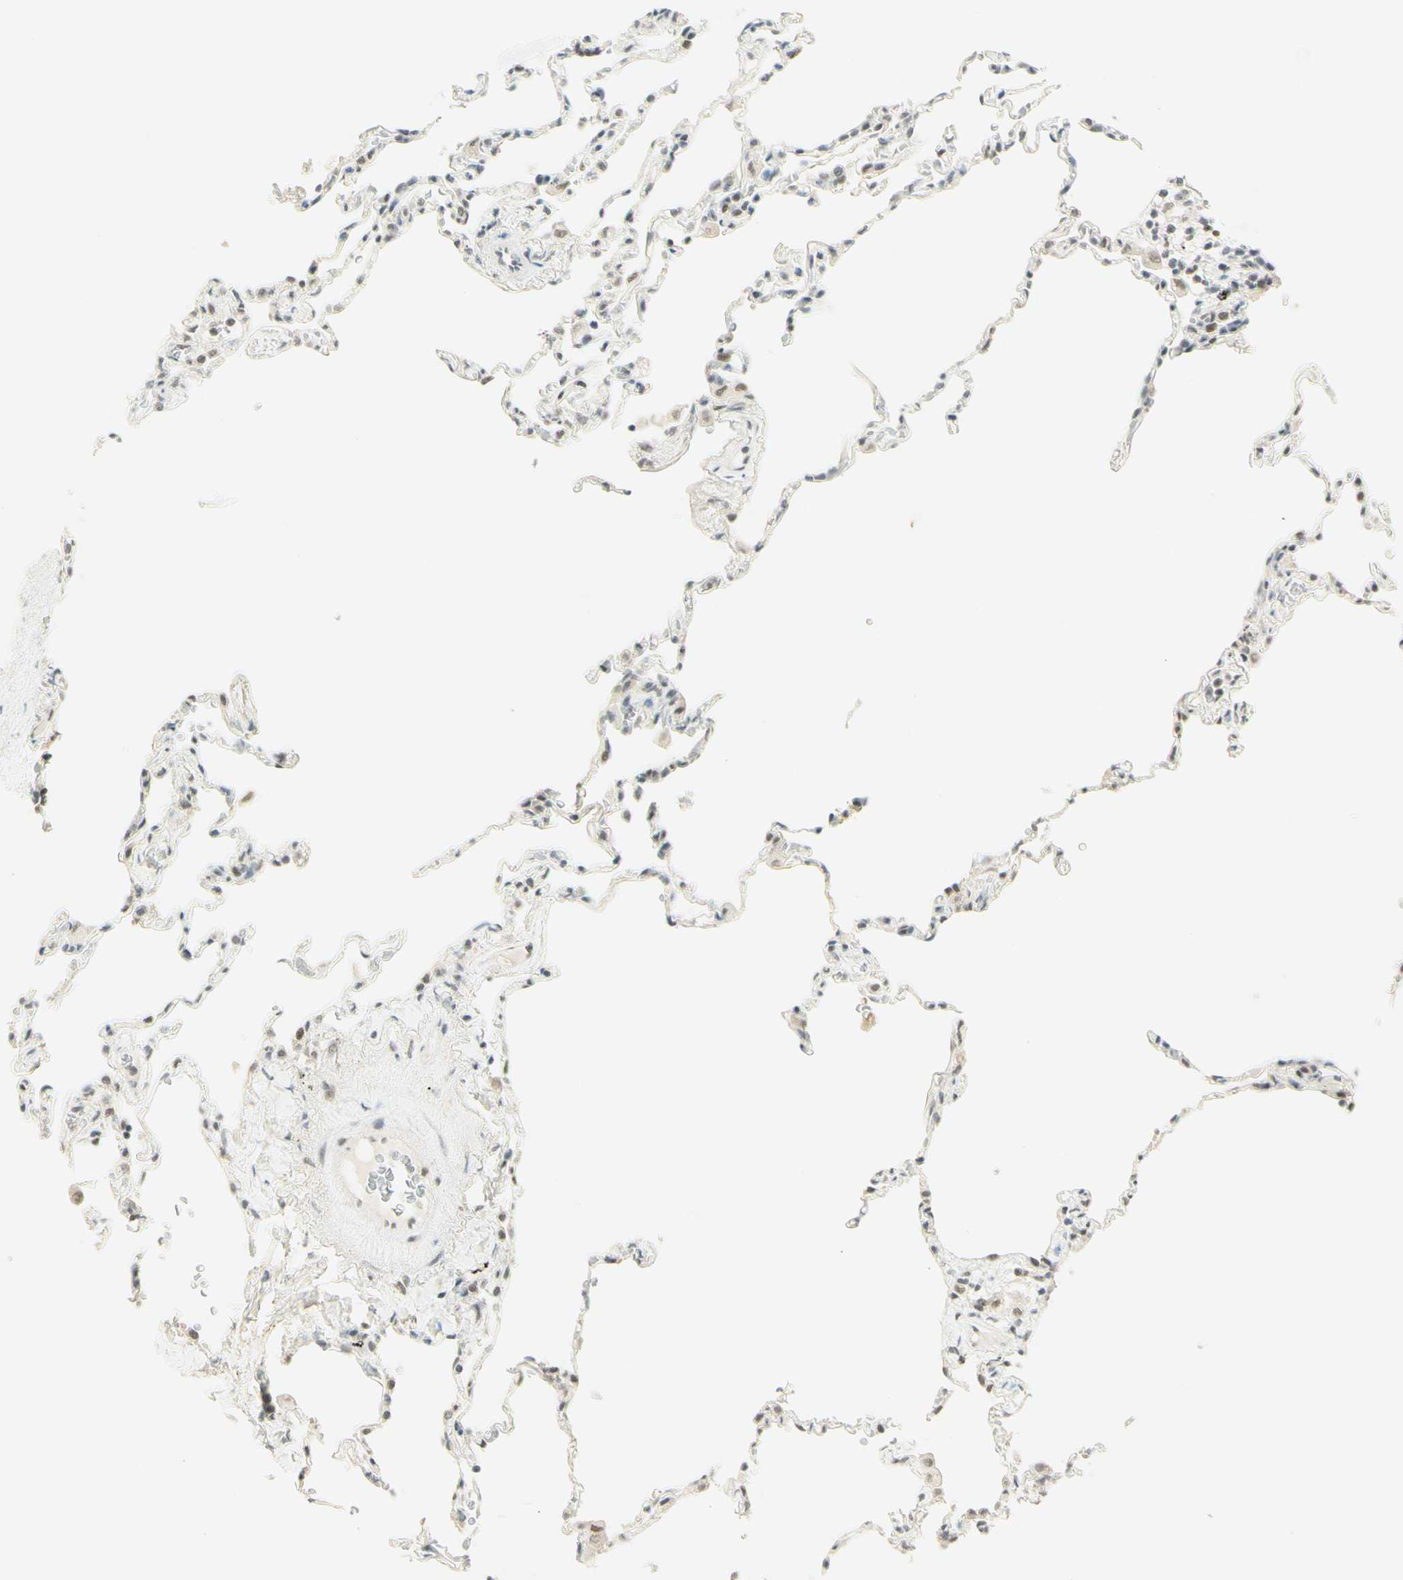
{"staining": {"intensity": "negative", "quantity": "none", "location": "none"}, "tissue": "lung", "cell_type": "Alveolar cells", "image_type": "normal", "snomed": [{"axis": "morphology", "description": "Normal tissue, NOS"}, {"axis": "topography", "description": "Lung"}], "caption": "Alveolar cells show no significant protein positivity in normal lung.", "gene": "PMS2", "patient": {"sex": "male", "age": 59}}